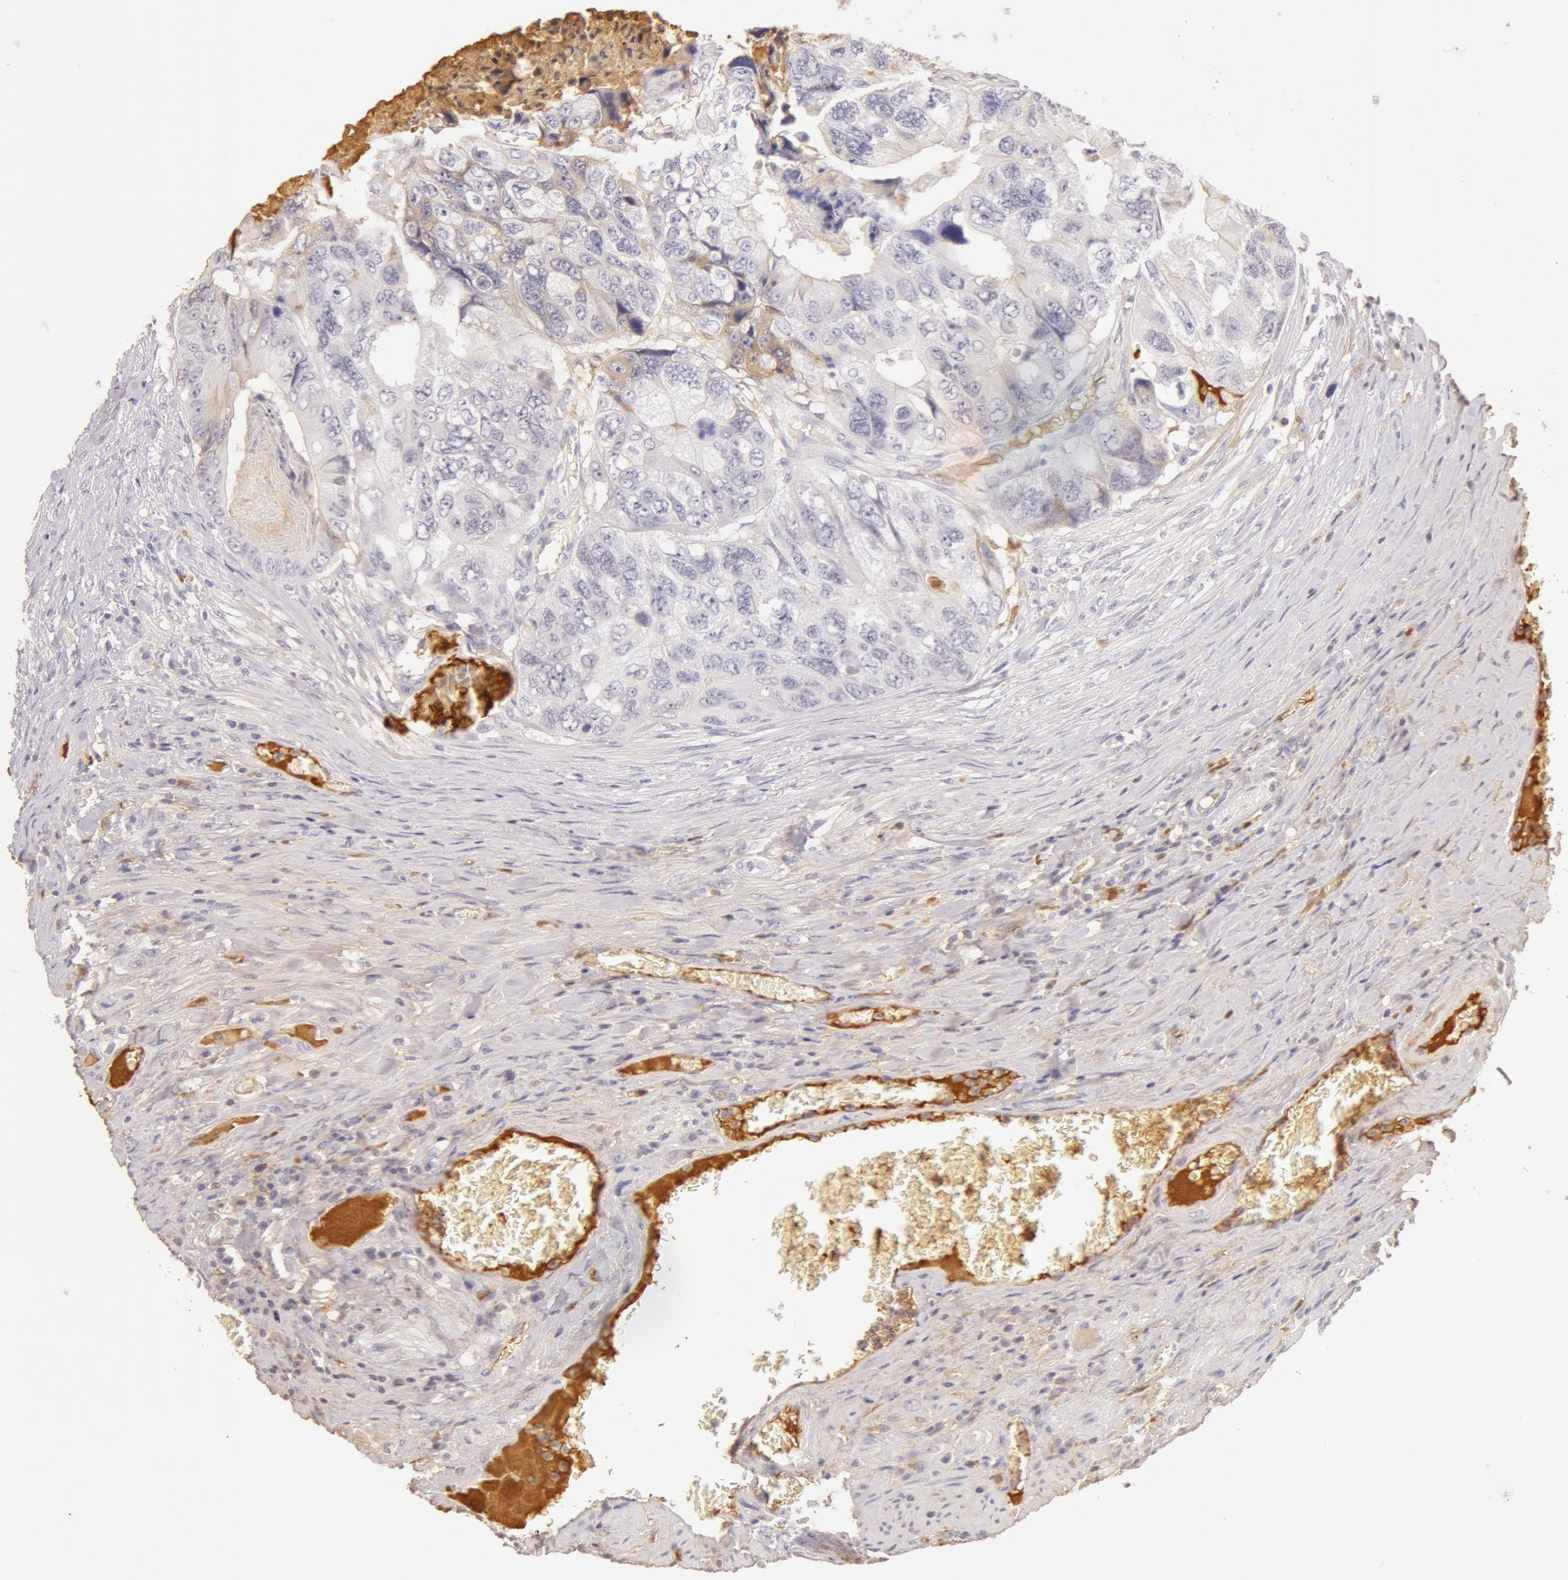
{"staining": {"intensity": "weak", "quantity": "<25%", "location": "cytoplasmic/membranous"}, "tissue": "colorectal cancer", "cell_type": "Tumor cells", "image_type": "cancer", "snomed": [{"axis": "morphology", "description": "Adenocarcinoma, NOS"}, {"axis": "topography", "description": "Rectum"}], "caption": "Adenocarcinoma (colorectal) was stained to show a protein in brown. There is no significant positivity in tumor cells. (DAB IHC, high magnification).", "gene": "AHSG", "patient": {"sex": "female", "age": 82}}